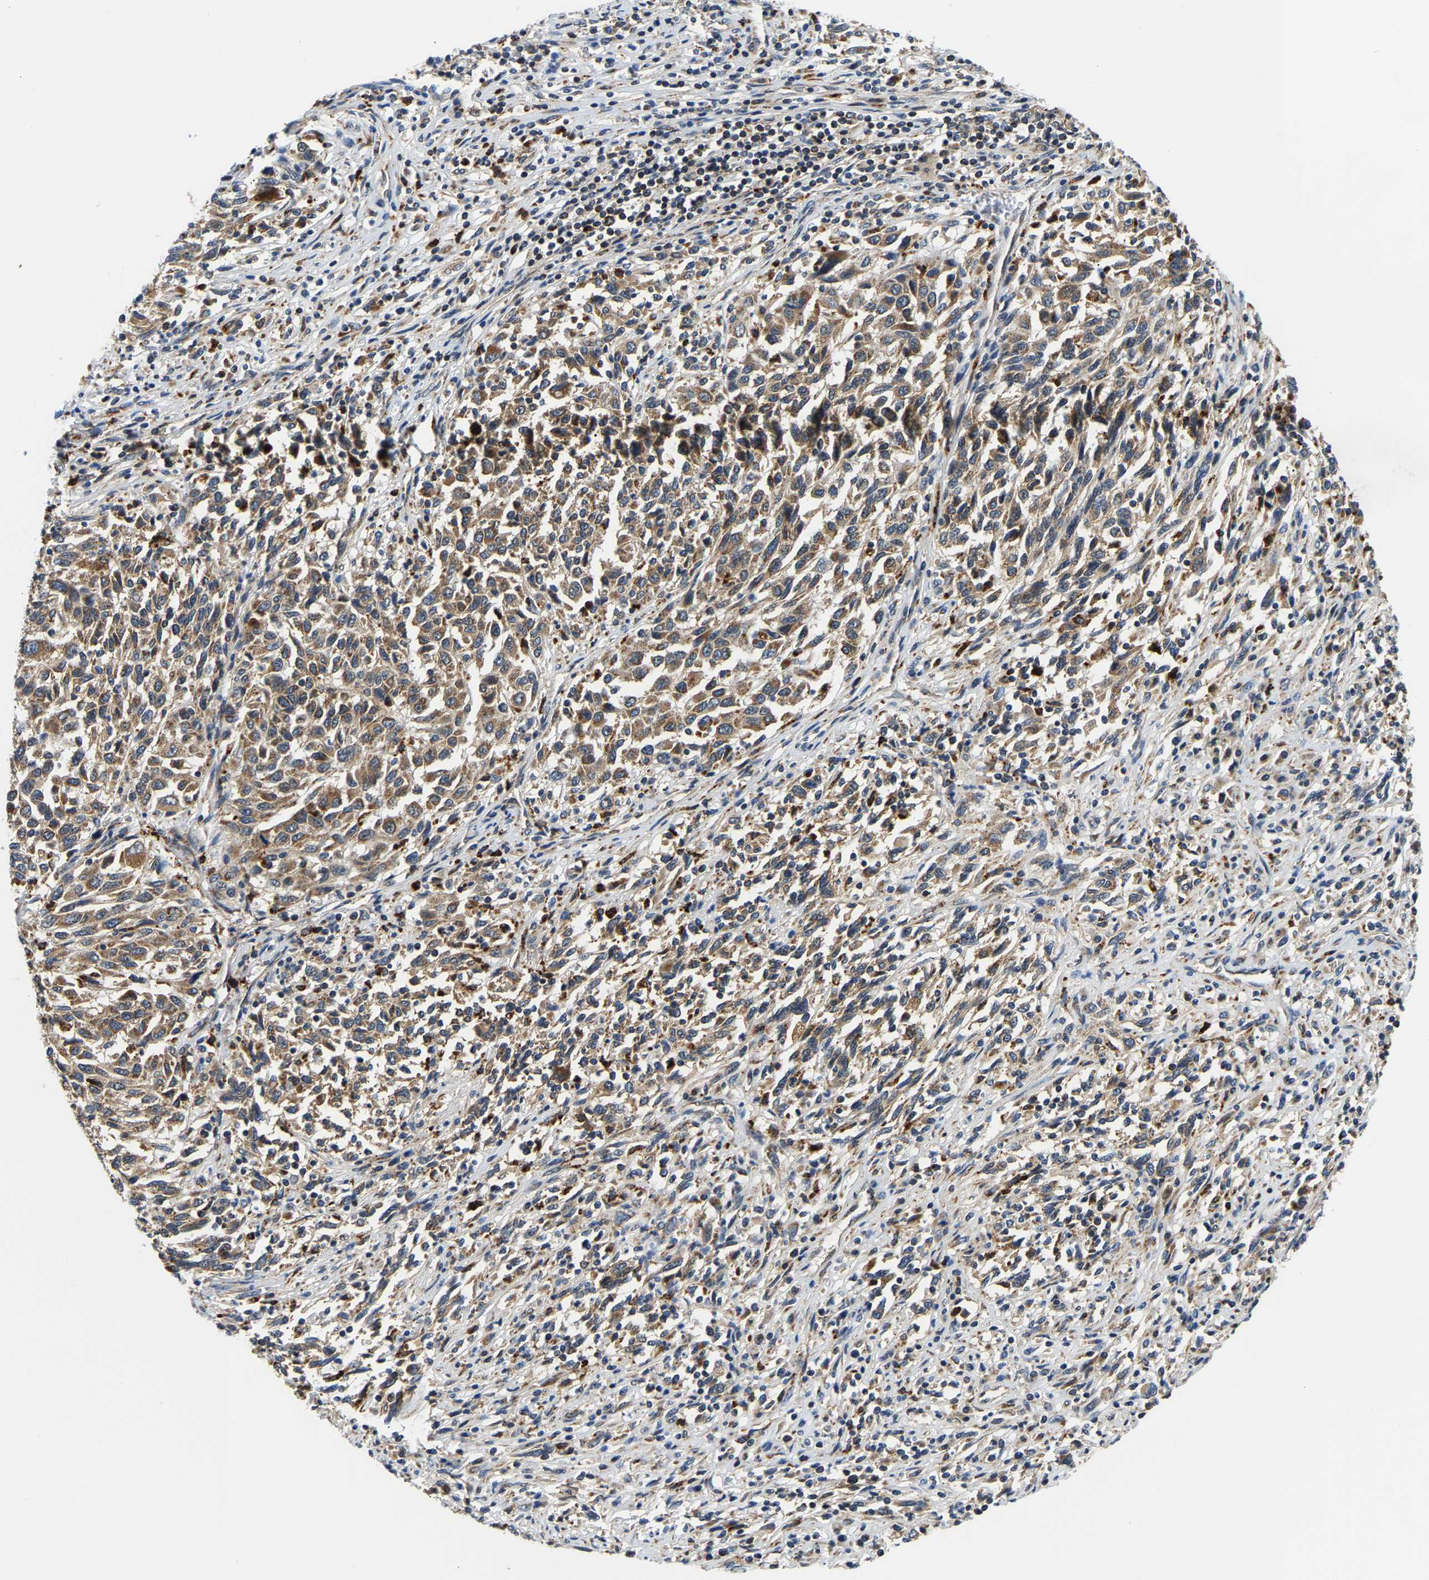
{"staining": {"intensity": "moderate", "quantity": ">75%", "location": "cytoplasmic/membranous"}, "tissue": "melanoma", "cell_type": "Tumor cells", "image_type": "cancer", "snomed": [{"axis": "morphology", "description": "Malignant melanoma, Metastatic site"}, {"axis": "topography", "description": "Lymph node"}], "caption": "Human melanoma stained with a brown dye exhibits moderate cytoplasmic/membranous positive positivity in about >75% of tumor cells.", "gene": "GIMAP7", "patient": {"sex": "male", "age": 61}}